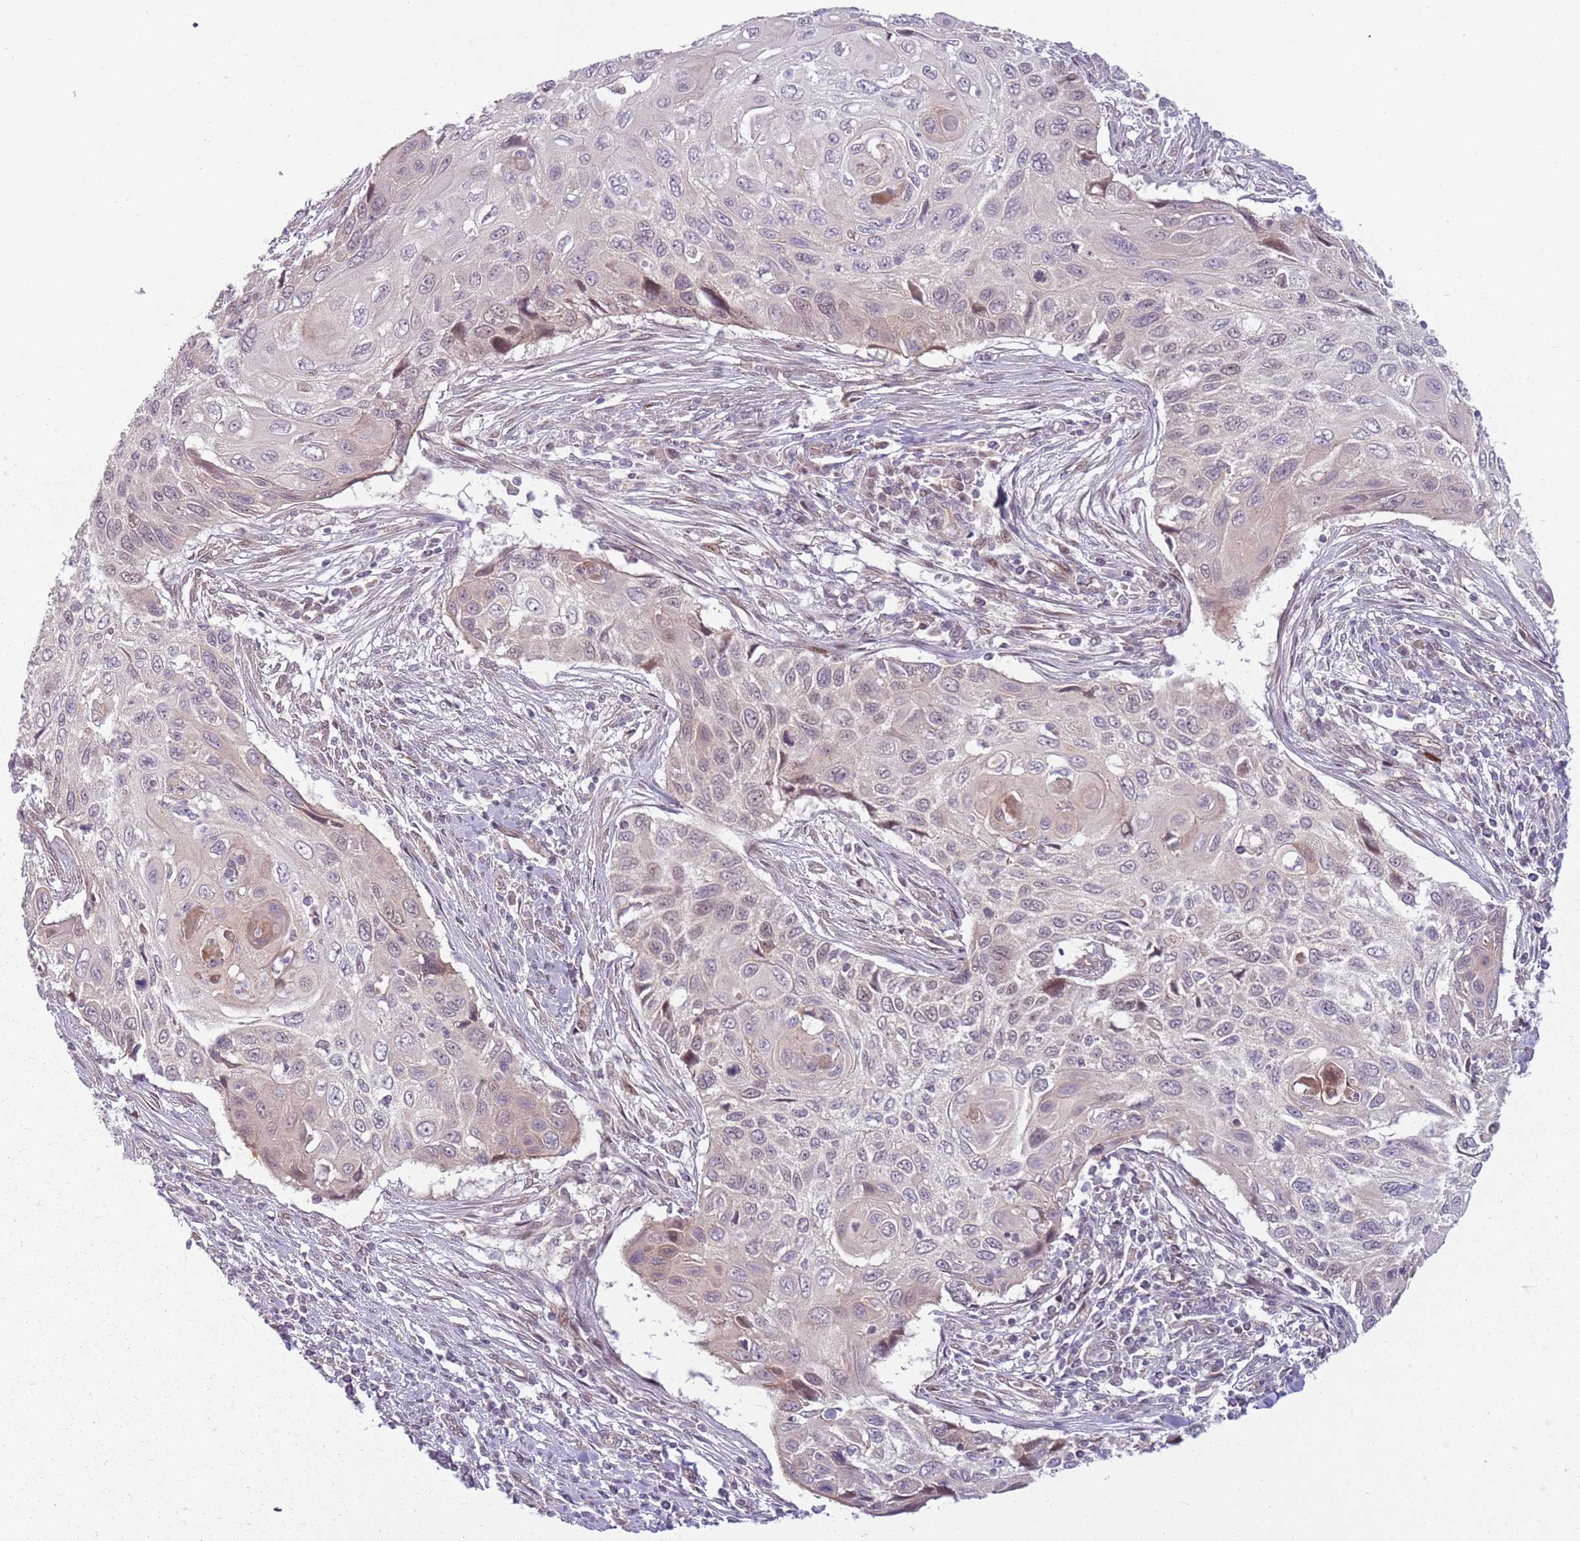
{"staining": {"intensity": "weak", "quantity": "<25%", "location": "nuclear"}, "tissue": "cervical cancer", "cell_type": "Tumor cells", "image_type": "cancer", "snomed": [{"axis": "morphology", "description": "Squamous cell carcinoma, NOS"}, {"axis": "topography", "description": "Cervix"}], "caption": "IHC of human cervical cancer (squamous cell carcinoma) reveals no staining in tumor cells.", "gene": "ADGRG1", "patient": {"sex": "female", "age": 70}}